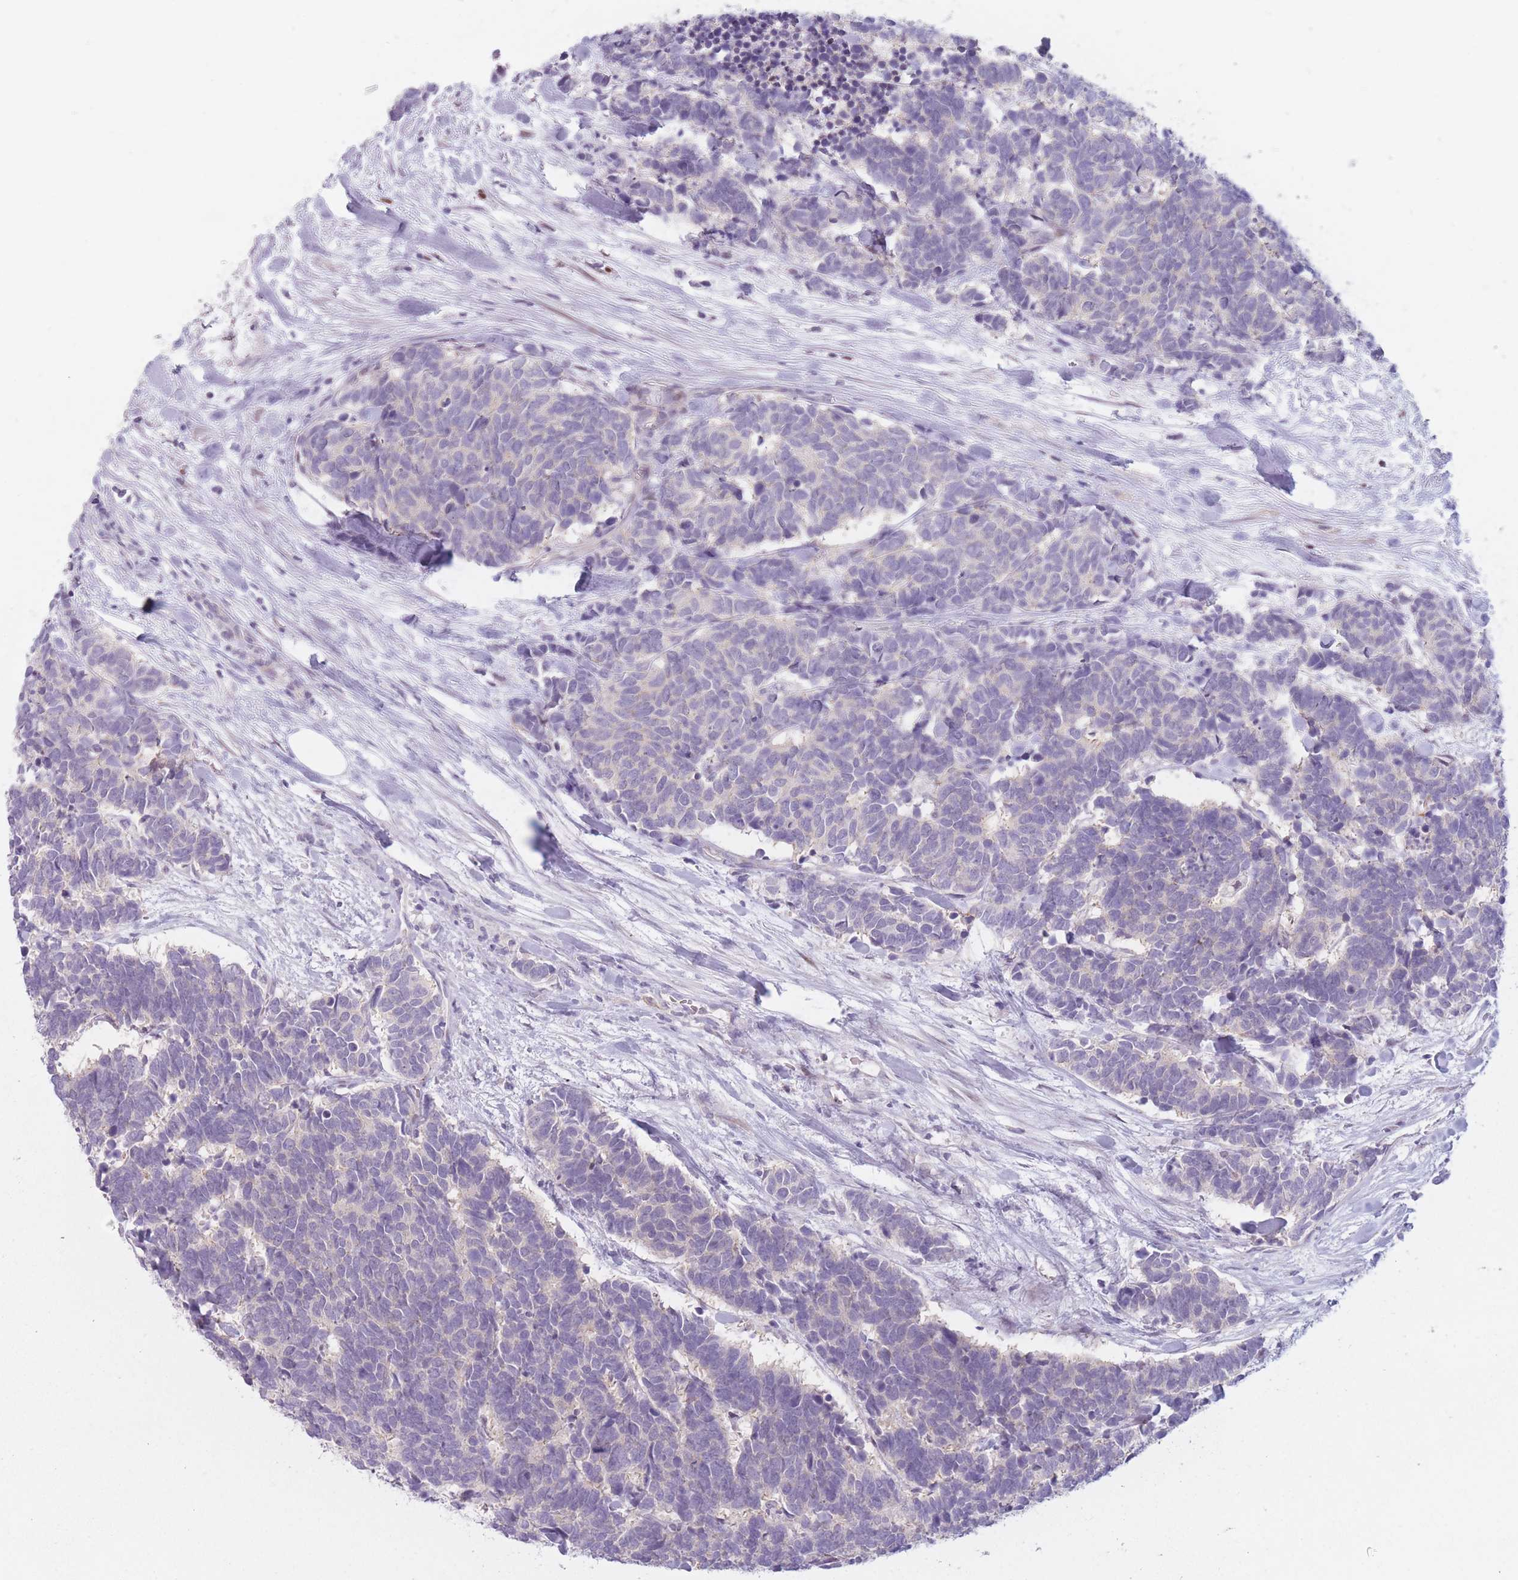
{"staining": {"intensity": "negative", "quantity": "none", "location": "none"}, "tissue": "carcinoid", "cell_type": "Tumor cells", "image_type": "cancer", "snomed": [{"axis": "morphology", "description": "Carcinoma, NOS"}, {"axis": "morphology", "description": "Carcinoid, malignant, NOS"}, {"axis": "topography", "description": "Urinary bladder"}], "caption": "DAB (3,3'-diaminobenzidine) immunohistochemical staining of human carcinoid shows no significant staining in tumor cells.", "gene": "ZNF439", "patient": {"sex": "male", "age": 57}}